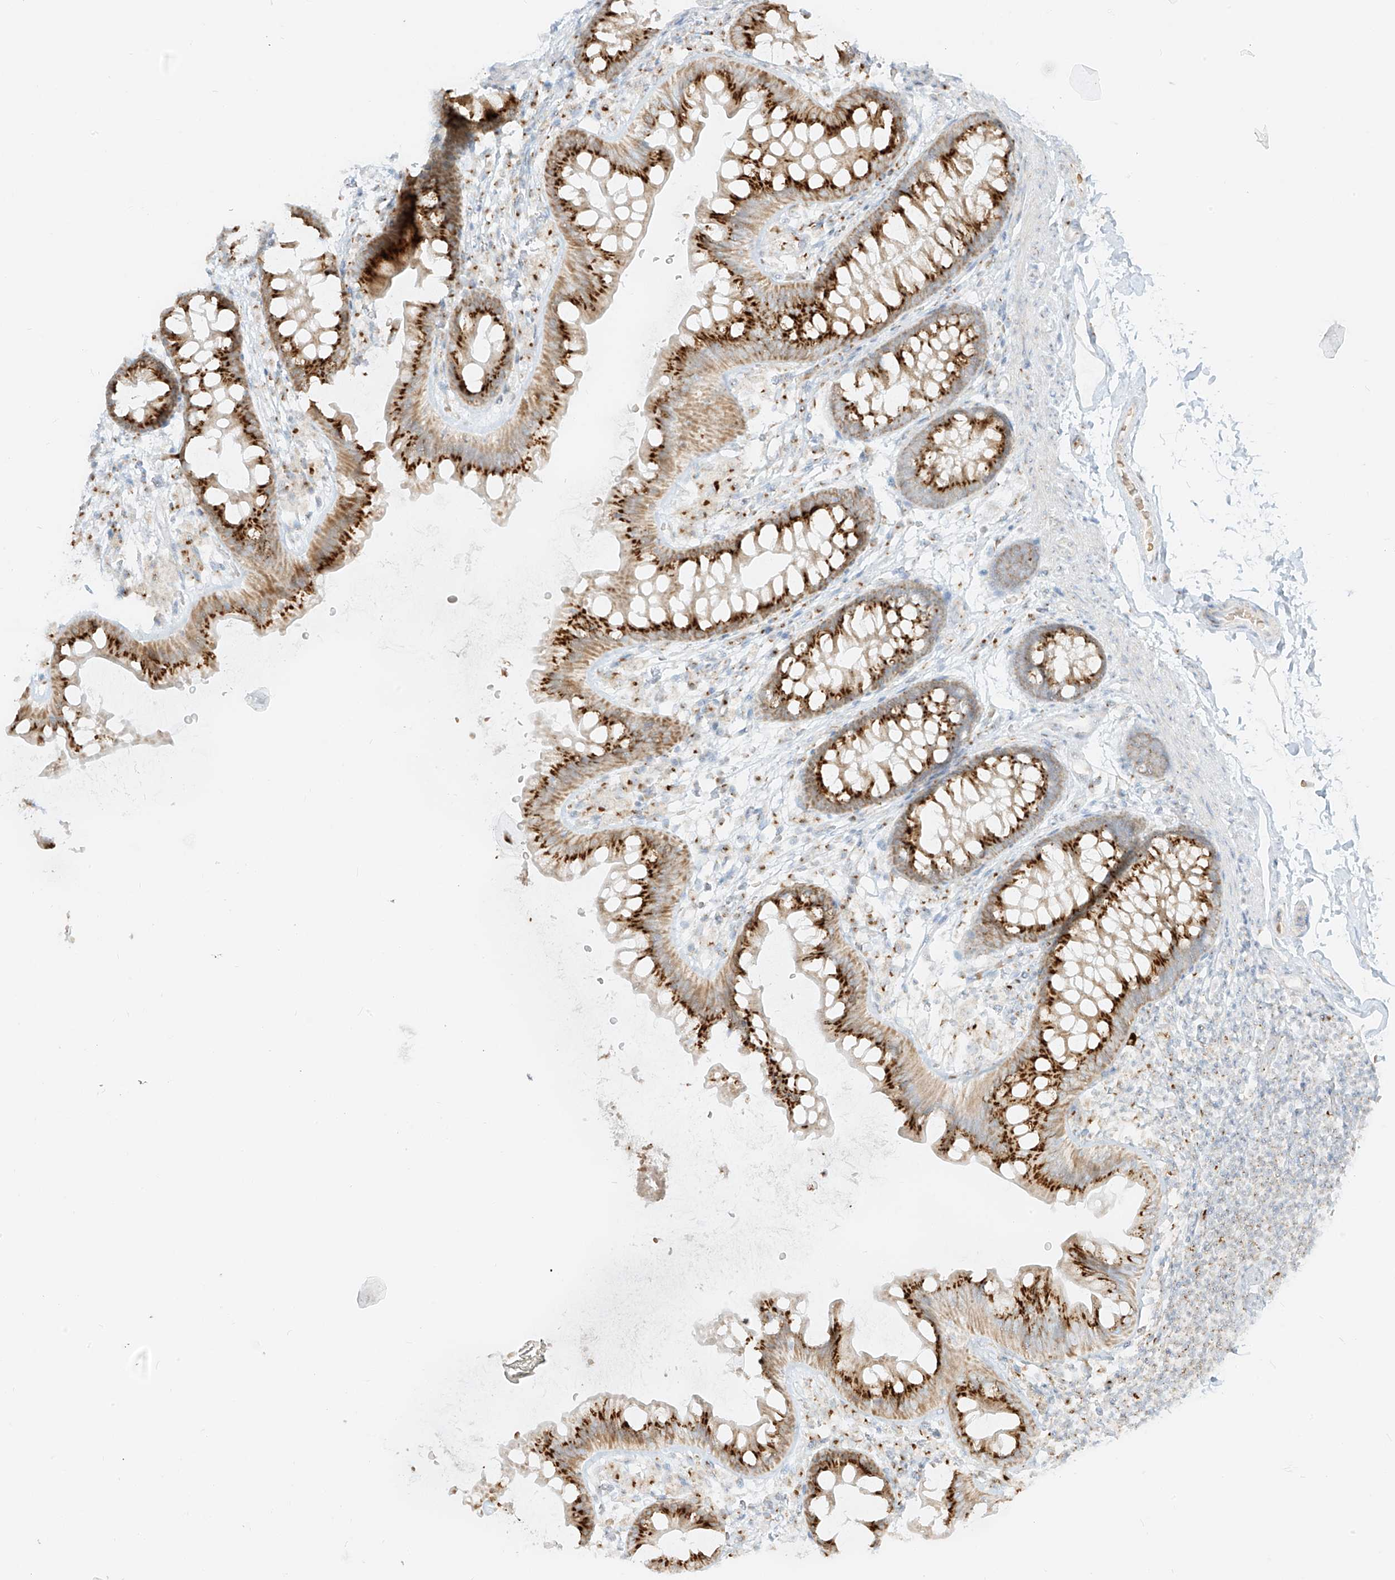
{"staining": {"intensity": "weak", "quantity": "25%-75%", "location": "cytoplasmic/membranous"}, "tissue": "colon", "cell_type": "Endothelial cells", "image_type": "normal", "snomed": [{"axis": "morphology", "description": "Normal tissue, NOS"}, {"axis": "topography", "description": "Colon"}], "caption": "Immunohistochemistry (DAB (3,3'-diaminobenzidine)) staining of unremarkable colon shows weak cytoplasmic/membranous protein expression in about 25%-75% of endothelial cells. Using DAB (3,3'-diaminobenzidine) (brown) and hematoxylin (blue) stains, captured at high magnification using brightfield microscopy.", "gene": "TMEM87B", "patient": {"sex": "female", "age": 62}}